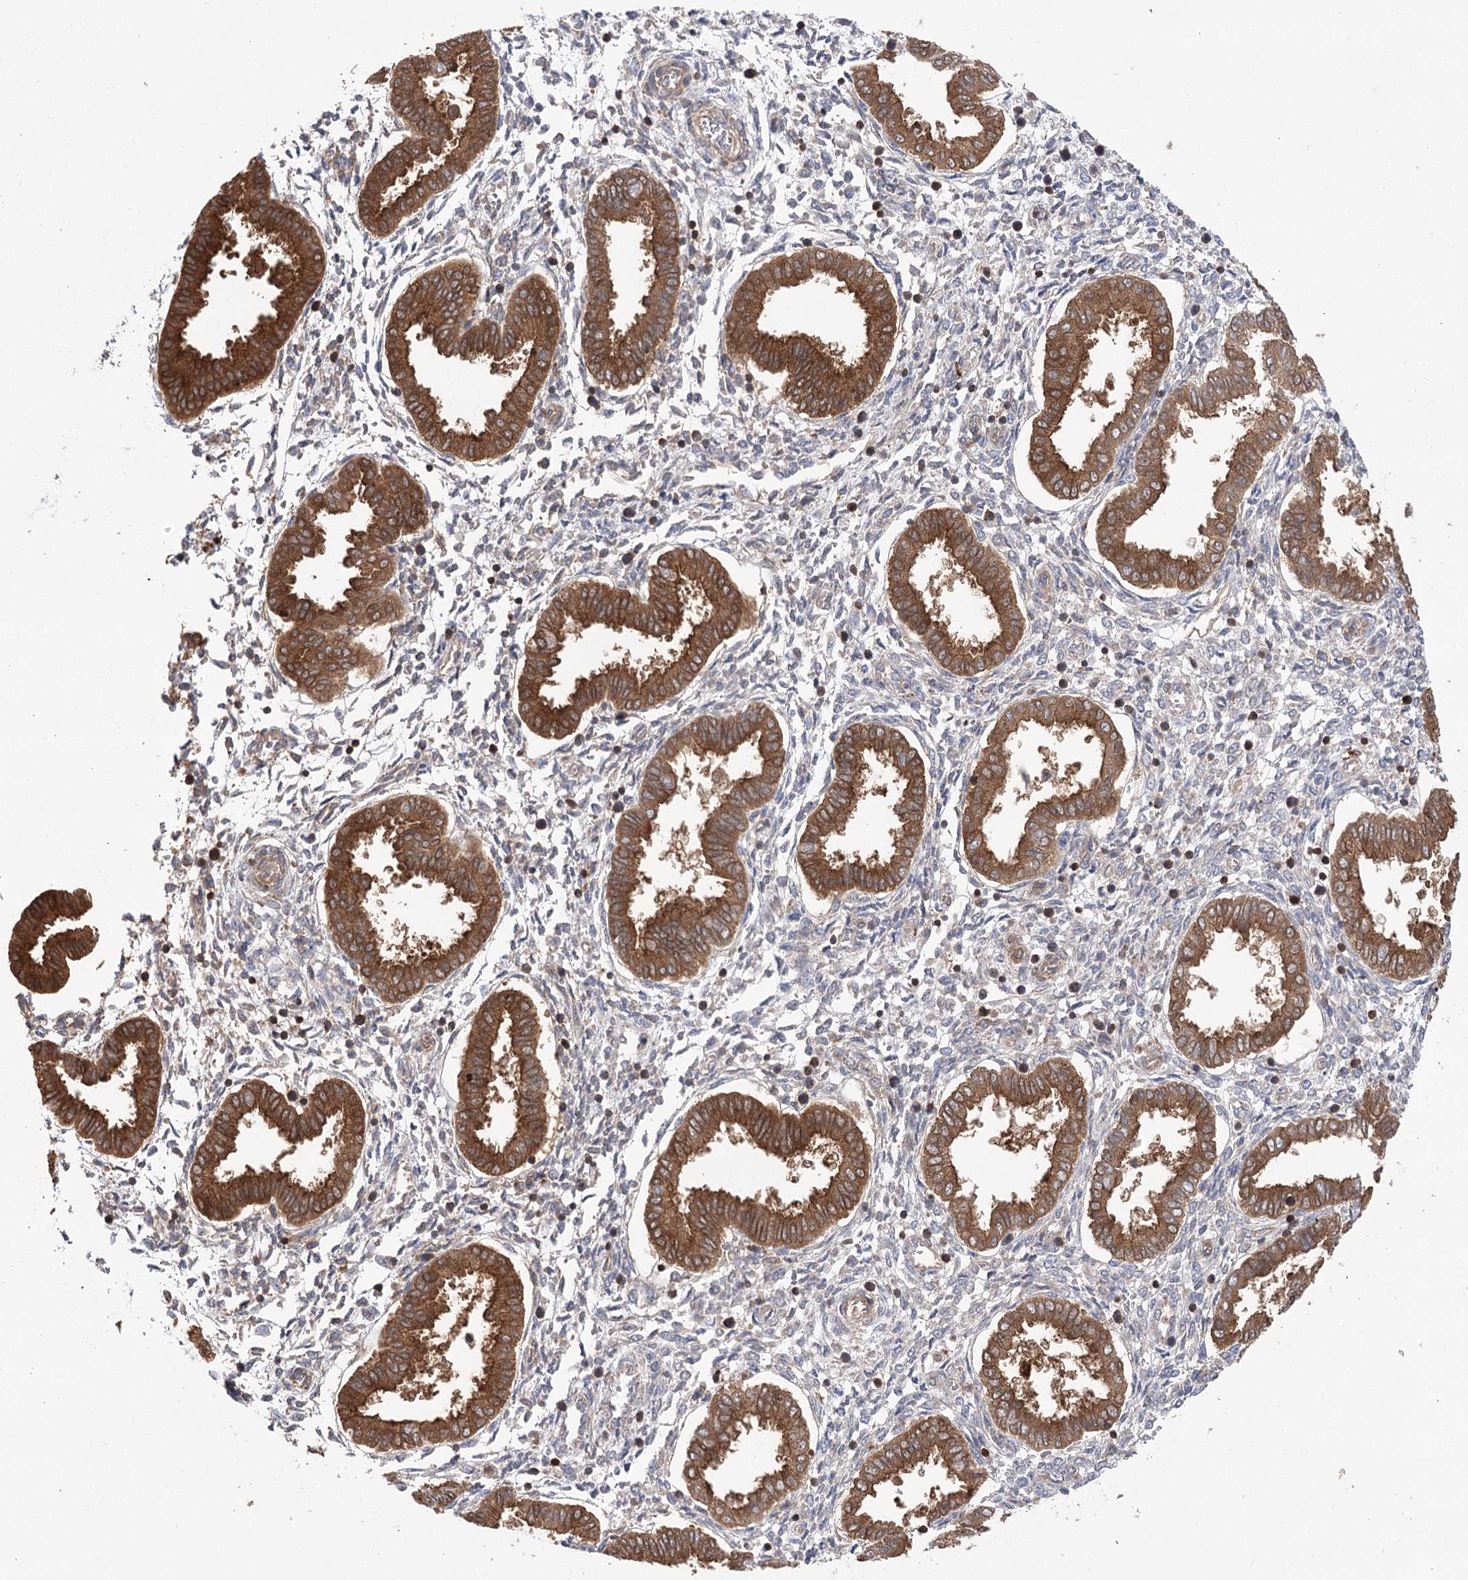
{"staining": {"intensity": "weak", "quantity": "25%-75%", "location": "cytoplasmic/membranous"}, "tissue": "endometrium", "cell_type": "Cells in endometrial stroma", "image_type": "normal", "snomed": [{"axis": "morphology", "description": "Normal tissue, NOS"}, {"axis": "topography", "description": "Endometrium"}], "caption": "IHC image of unremarkable endometrium stained for a protein (brown), which exhibits low levels of weak cytoplasmic/membranous positivity in about 25%-75% of cells in endometrial stroma.", "gene": "VPS37B", "patient": {"sex": "female", "age": 24}}